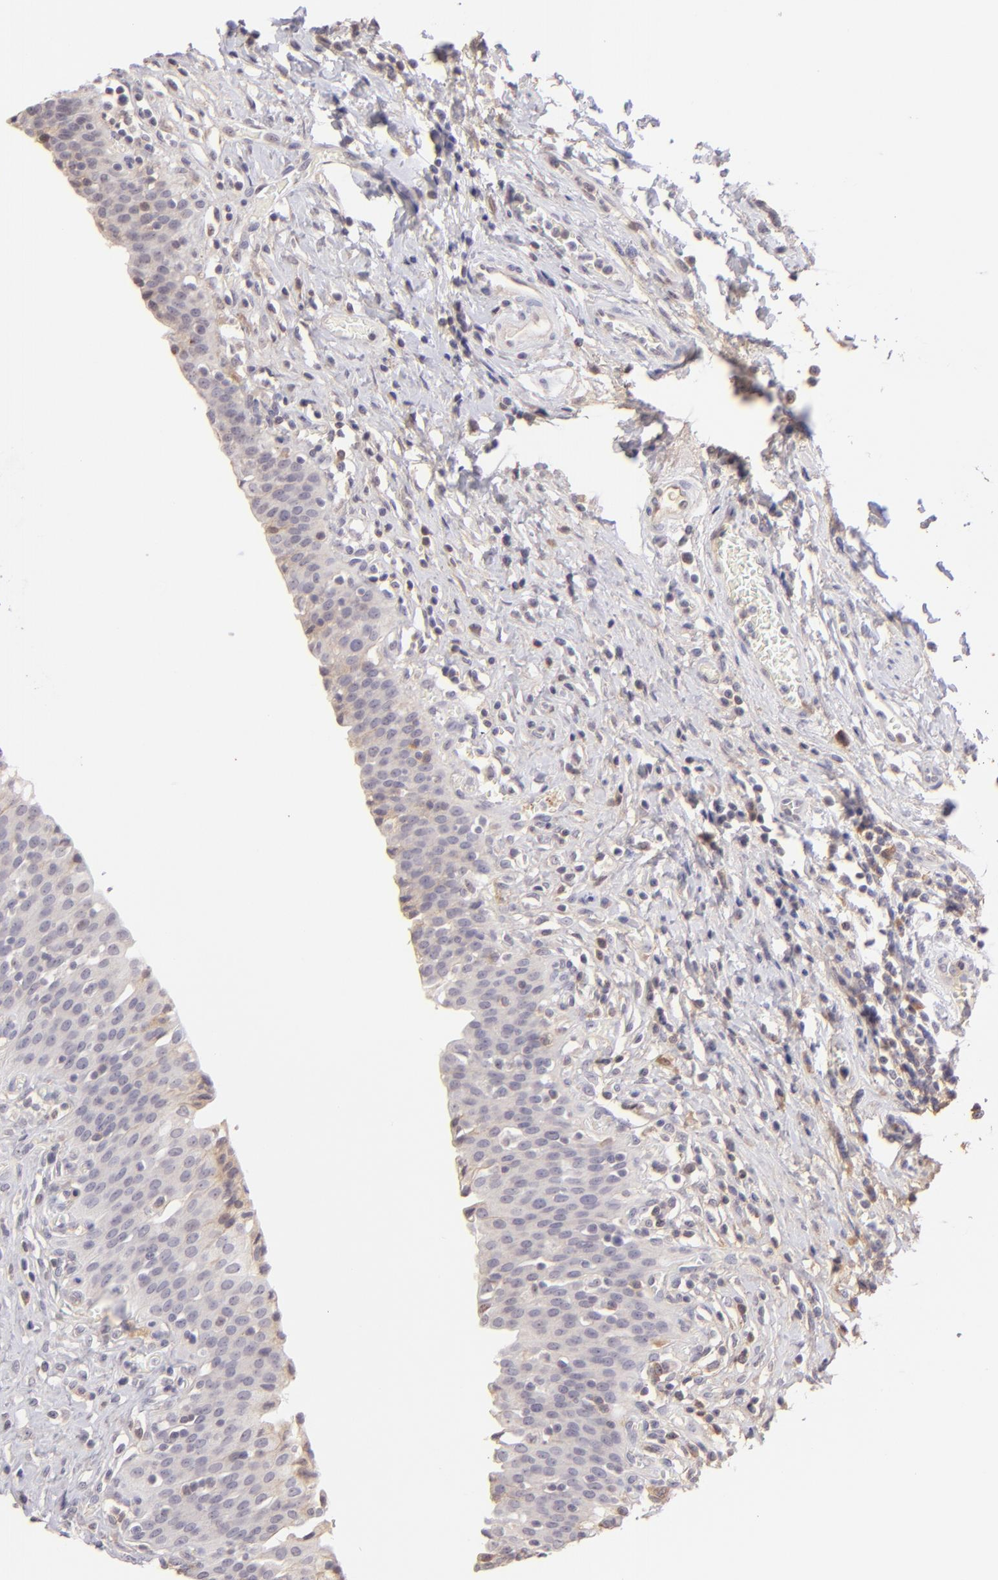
{"staining": {"intensity": "negative", "quantity": "none", "location": "none"}, "tissue": "urinary bladder", "cell_type": "Urothelial cells", "image_type": "normal", "snomed": [{"axis": "morphology", "description": "Normal tissue, NOS"}, {"axis": "topography", "description": "Urinary bladder"}], "caption": "DAB immunohistochemical staining of normal human urinary bladder reveals no significant positivity in urothelial cells. (Immunohistochemistry, brightfield microscopy, high magnification).", "gene": "MAGEA1", "patient": {"sex": "male", "age": 51}}